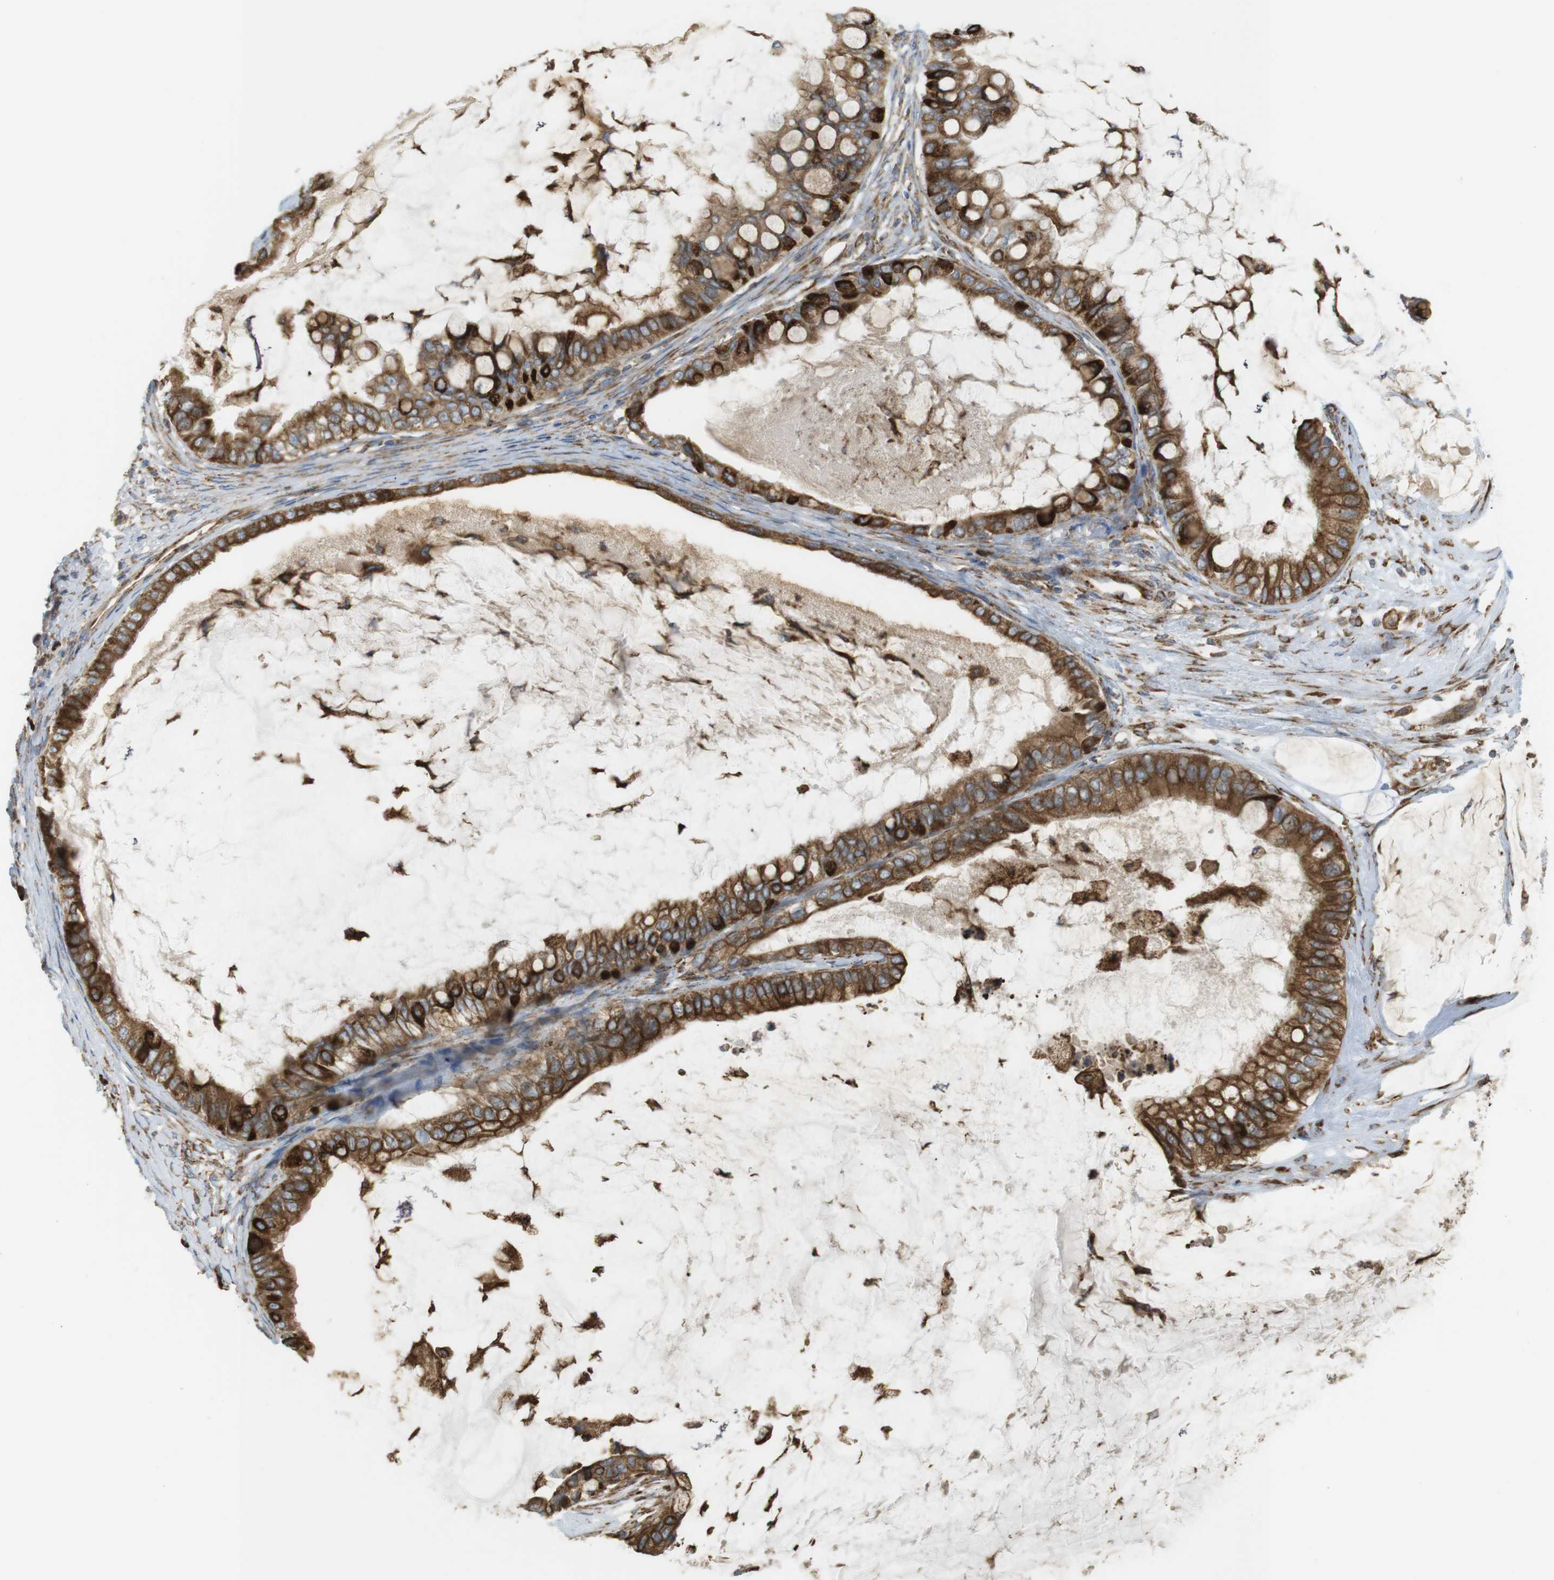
{"staining": {"intensity": "strong", "quantity": ">75%", "location": "cytoplasmic/membranous"}, "tissue": "ovarian cancer", "cell_type": "Tumor cells", "image_type": "cancer", "snomed": [{"axis": "morphology", "description": "Cystadenocarcinoma, mucinous, NOS"}, {"axis": "topography", "description": "Ovary"}], "caption": "A high-resolution micrograph shows IHC staining of ovarian cancer, which demonstrates strong cytoplasmic/membranous positivity in approximately >75% of tumor cells.", "gene": "MBOAT2", "patient": {"sex": "female", "age": 80}}